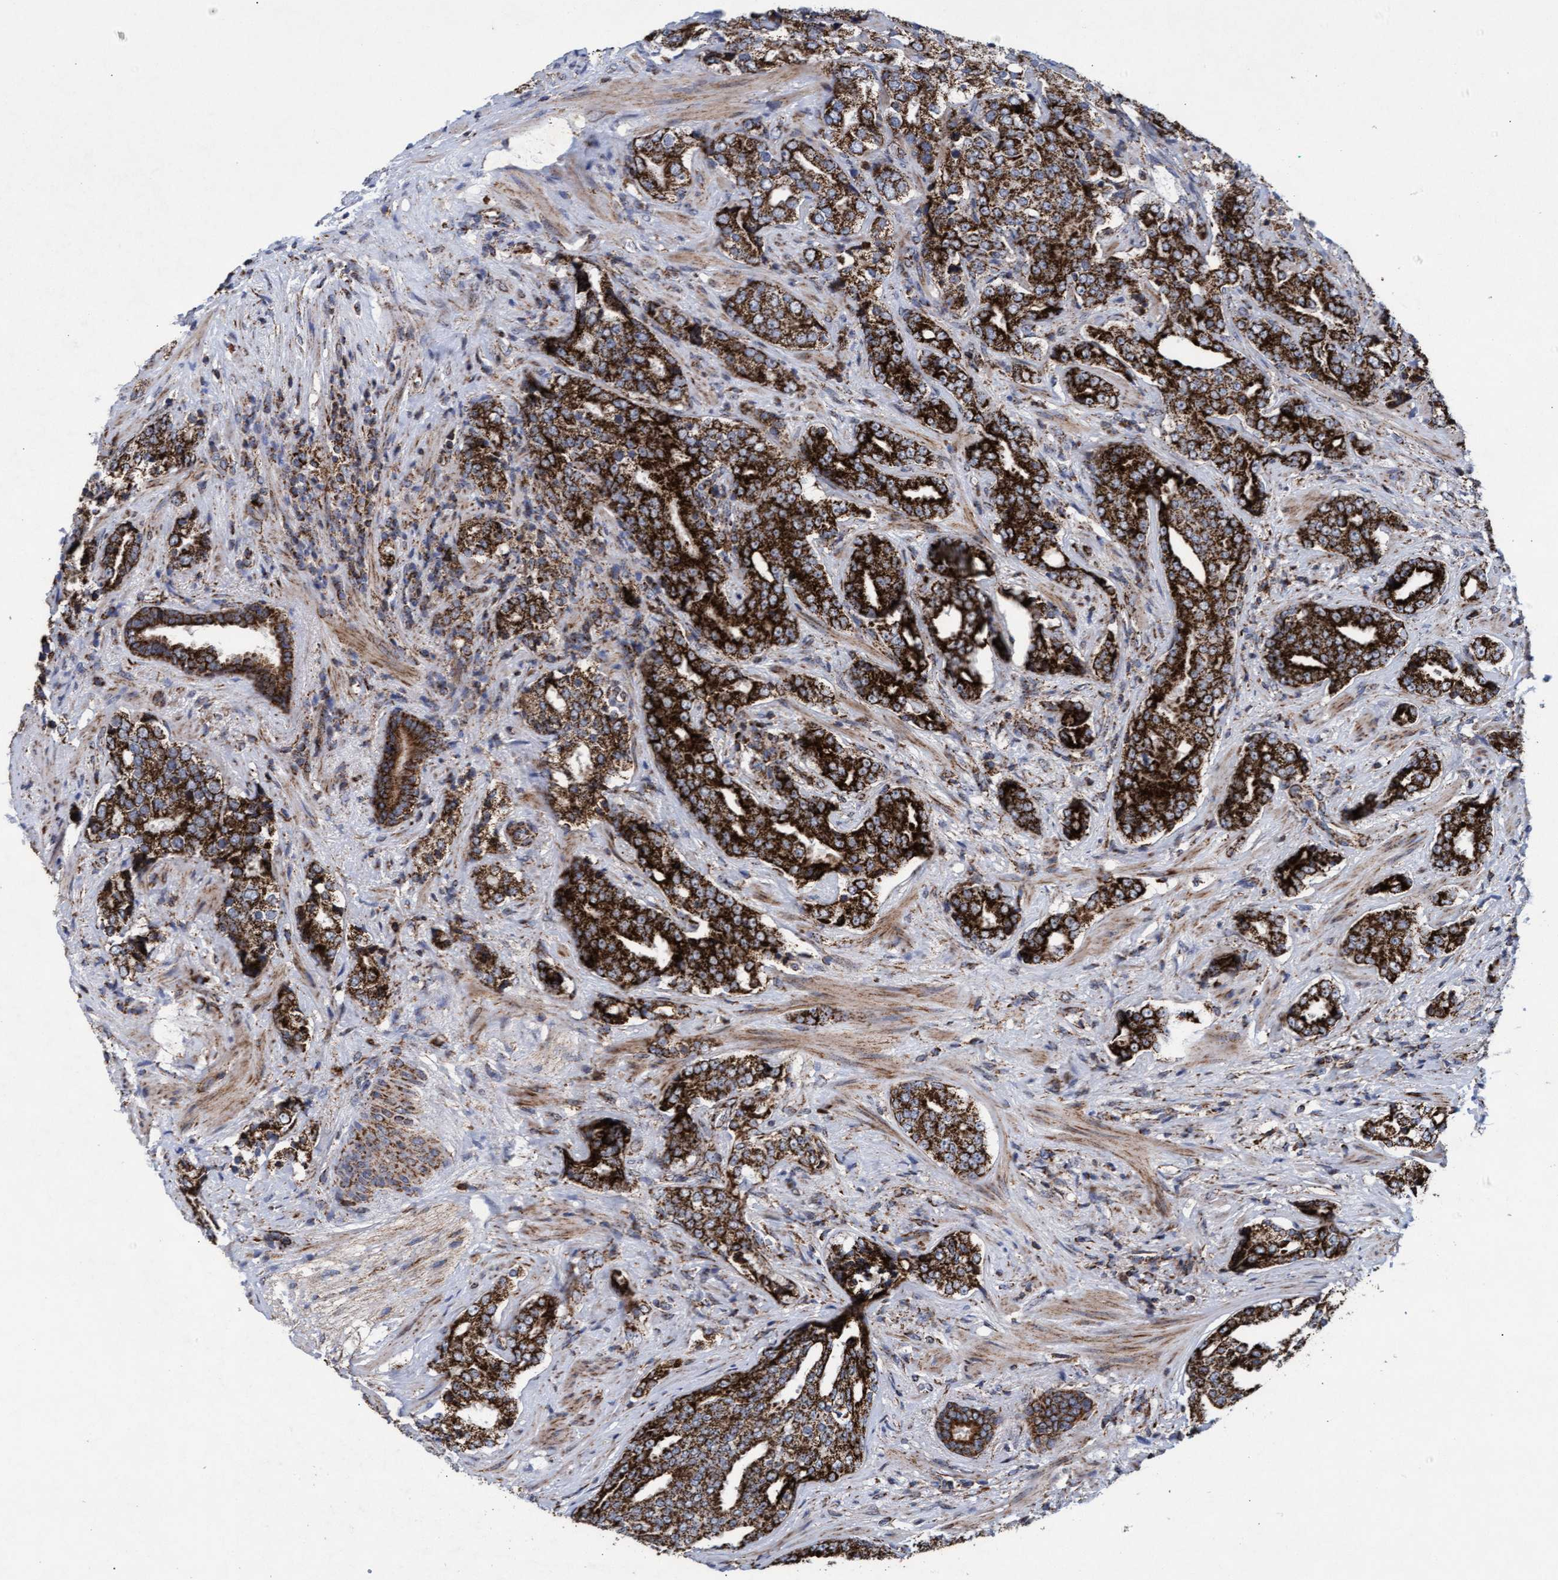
{"staining": {"intensity": "strong", "quantity": ">75%", "location": "cytoplasmic/membranous"}, "tissue": "prostate cancer", "cell_type": "Tumor cells", "image_type": "cancer", "snomed": [{"axis": "morphology", "description": "Adenocarcinoma, High grade"}, {"axis": "topography", "description": "Prostate"}], "caption": "Immunohistochemical staining of prostate cancer (adenocarcinoma (high-grade)) exhibits high levels of strong cytoplasmic/membranous protein expression in approximately >75% of tumor cells. (DAB = brown stain, brightfield microscopy at high magnification).", "gene": "MRPL38", "patient": {"sex": "male", "age": 71}}